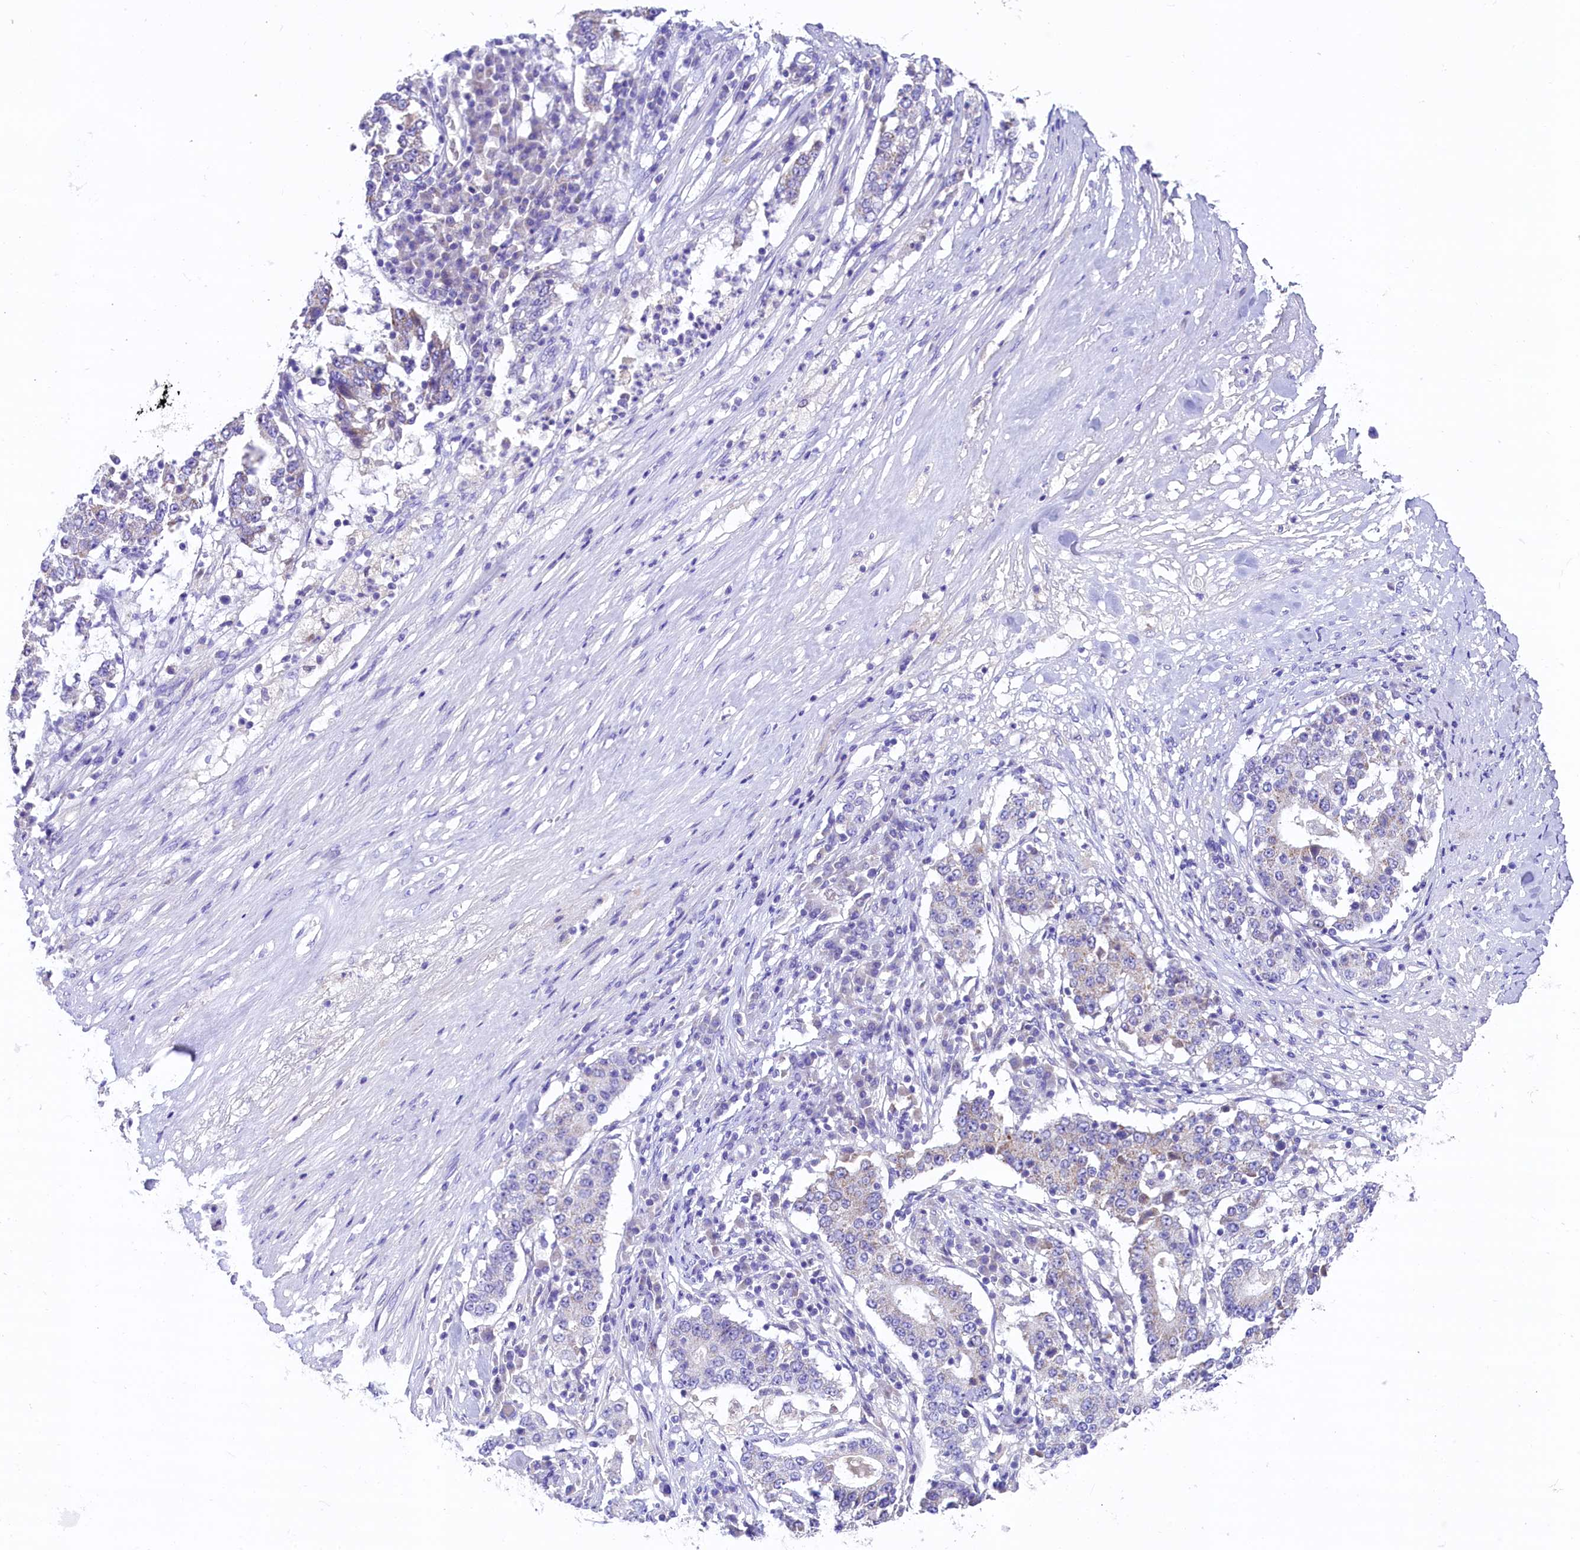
{"staining": {"intensity": "weak", "quantity": "25%-75%", "location": "cytoplasmic/membranous"}, "tissue": "stomach cancer", "cell_type": "Tumor cells", "image_type": "cancer", "snomed": [{"axis": "morphology", "description": "Adenocarcinoma, NOS"}, {"axis": "topography", "description": "Stomach"}], "caption": "Immunohistochemical staining of human stomach cancer (adenocarcinoma) displays low levels of weak cytoplasmic/membranous expression in approximately 25%-75% of tumor cells. (Brightfield microscopy of DAB IHC at high magnification).", "gene": "PMPCB", "patient": {"sex": "male", "age": 59}}